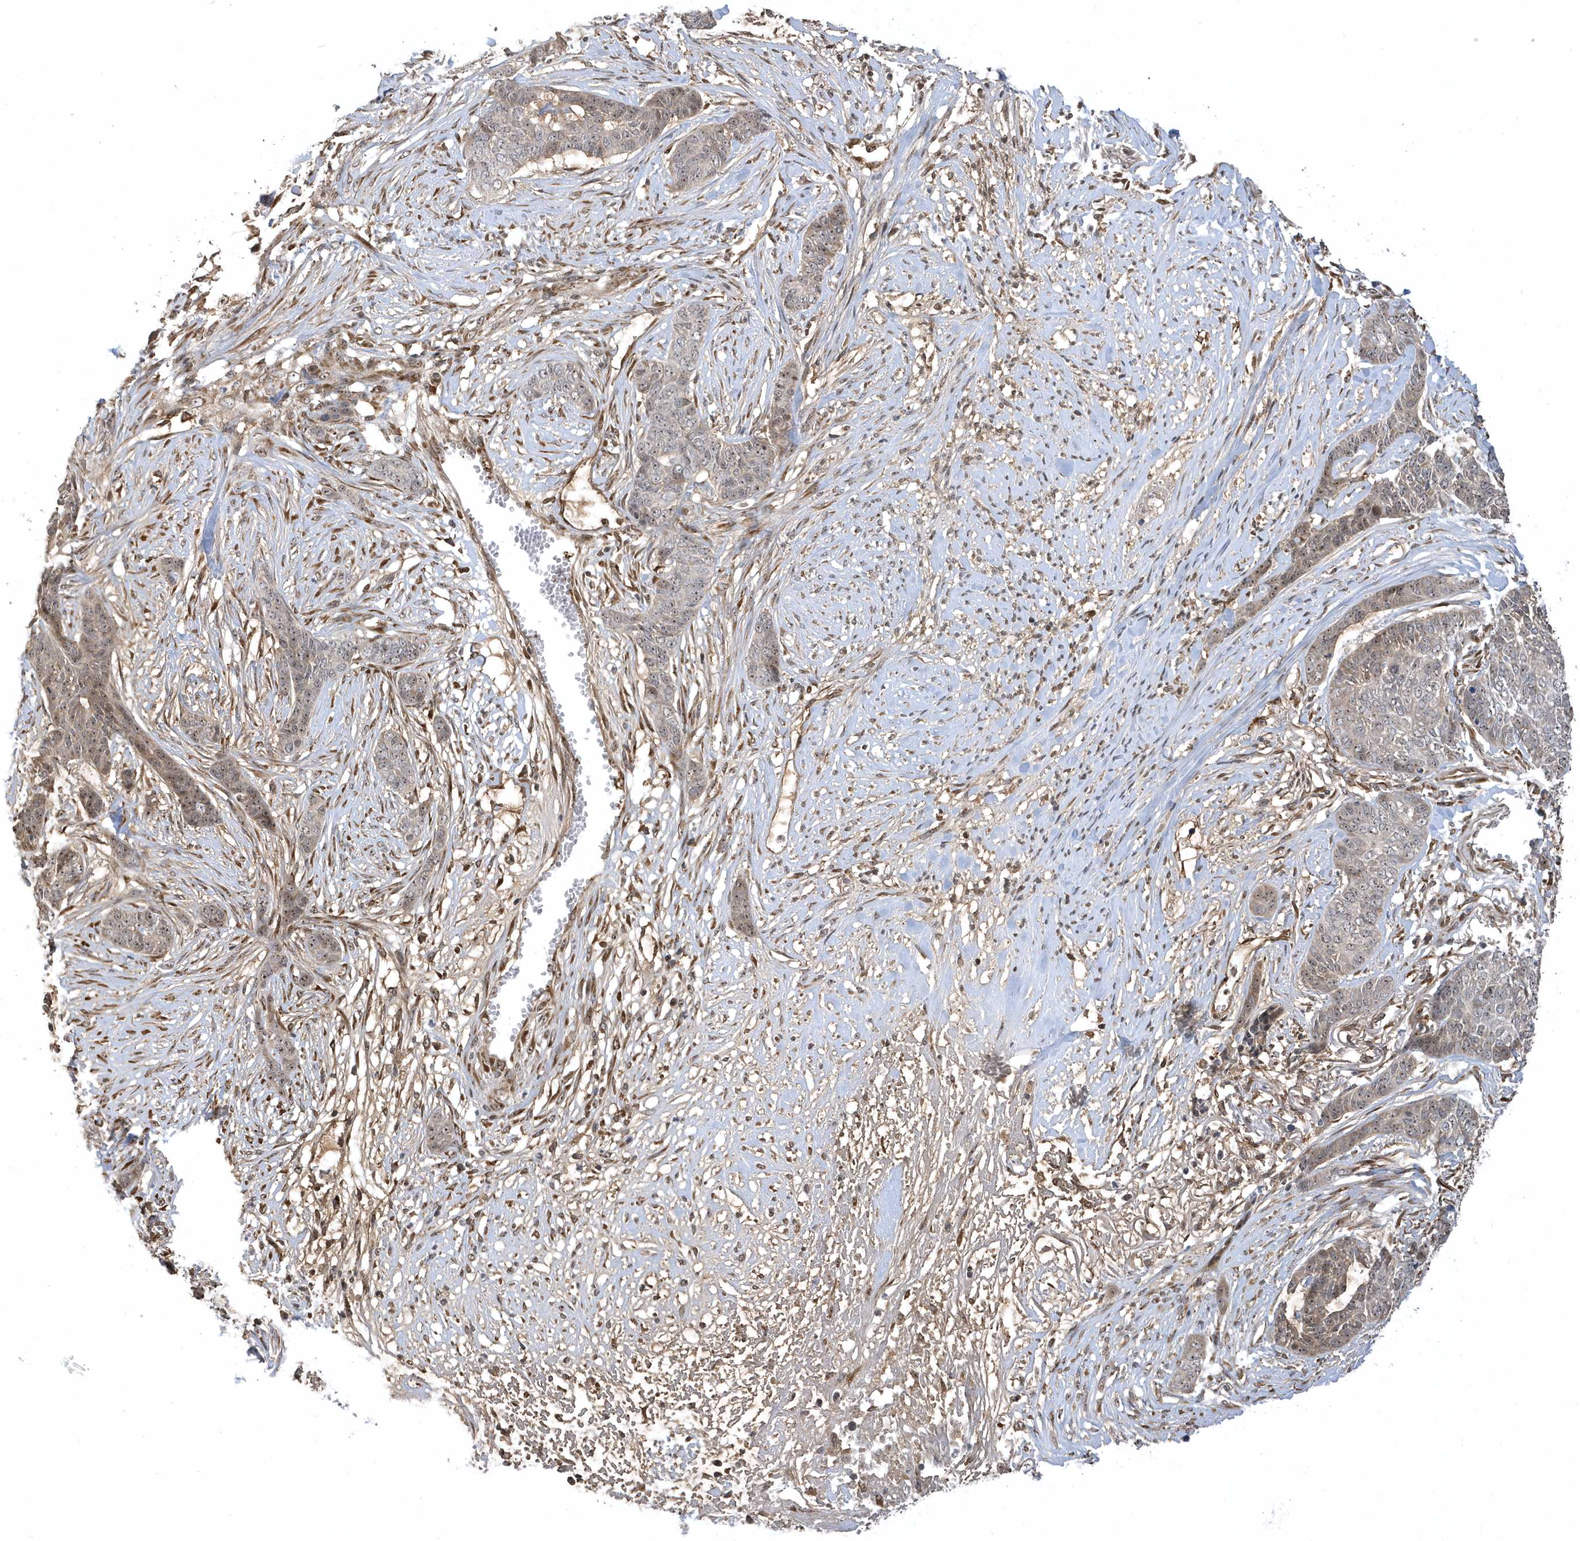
{"staining": {"intensity": "weak", "quantity": "25%-75%", "location": "cytoplasmic/membranous,nuclear"}, "tissue": "skin cancer", "cell_type": "Tumor cells", "image_type": "cancer", "snomed": [{"axis": "morphology", "description": "Basal cell carcinoma"}, {"axis": "topography", "description": "Skin"}], "caption": "High-power microscopy captured an IHC image of skin basal cell carcinoma, revealing weak cytoplasmic/membranous and nuclear positivity in approximately 25%-75% of tumor cells.", "gene": "ECM2", "patient": {"sex": "female", "age": 64}}